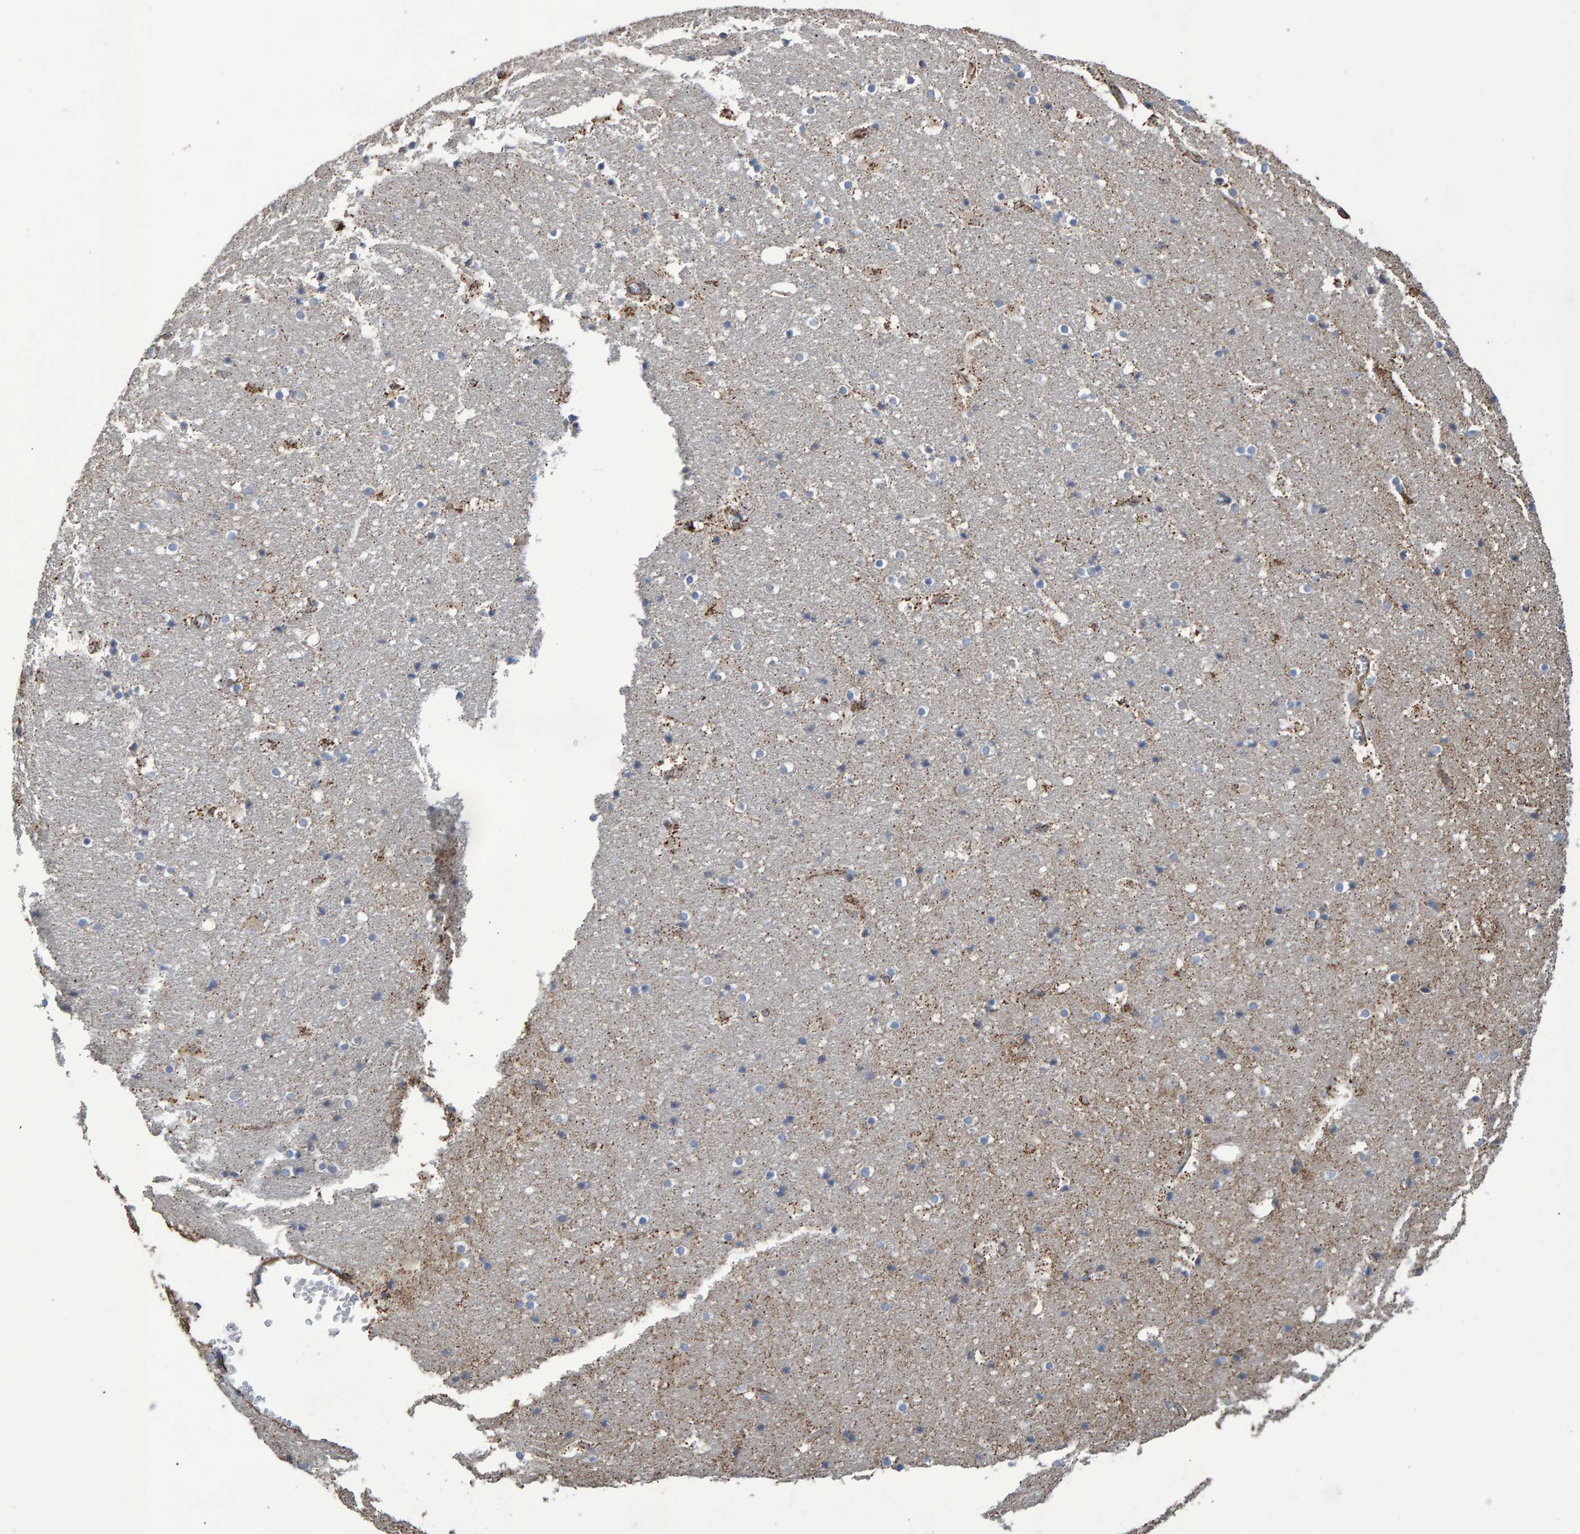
{"staining": {"intensity": "weak", "quantity": "<25%", "location": "cytoplasmic/membranous"}, "tissue": "hippocampus", "cell_type": "Glial cells", "image_type": "normal", "snomed": [{"axis": "morphology", "description": "Normal tissue, NOS"}, {"axis": "topography", "description": "Hippocampus"}], "caption": "This image is of benign hippocampus stained with immunohistochemistry to label a protein in brown with the nuclei are counter-stained blue. There is no expression in glial cells.", "gene": "SLIT2", "patient": {"sex": "male", "age": 45}}